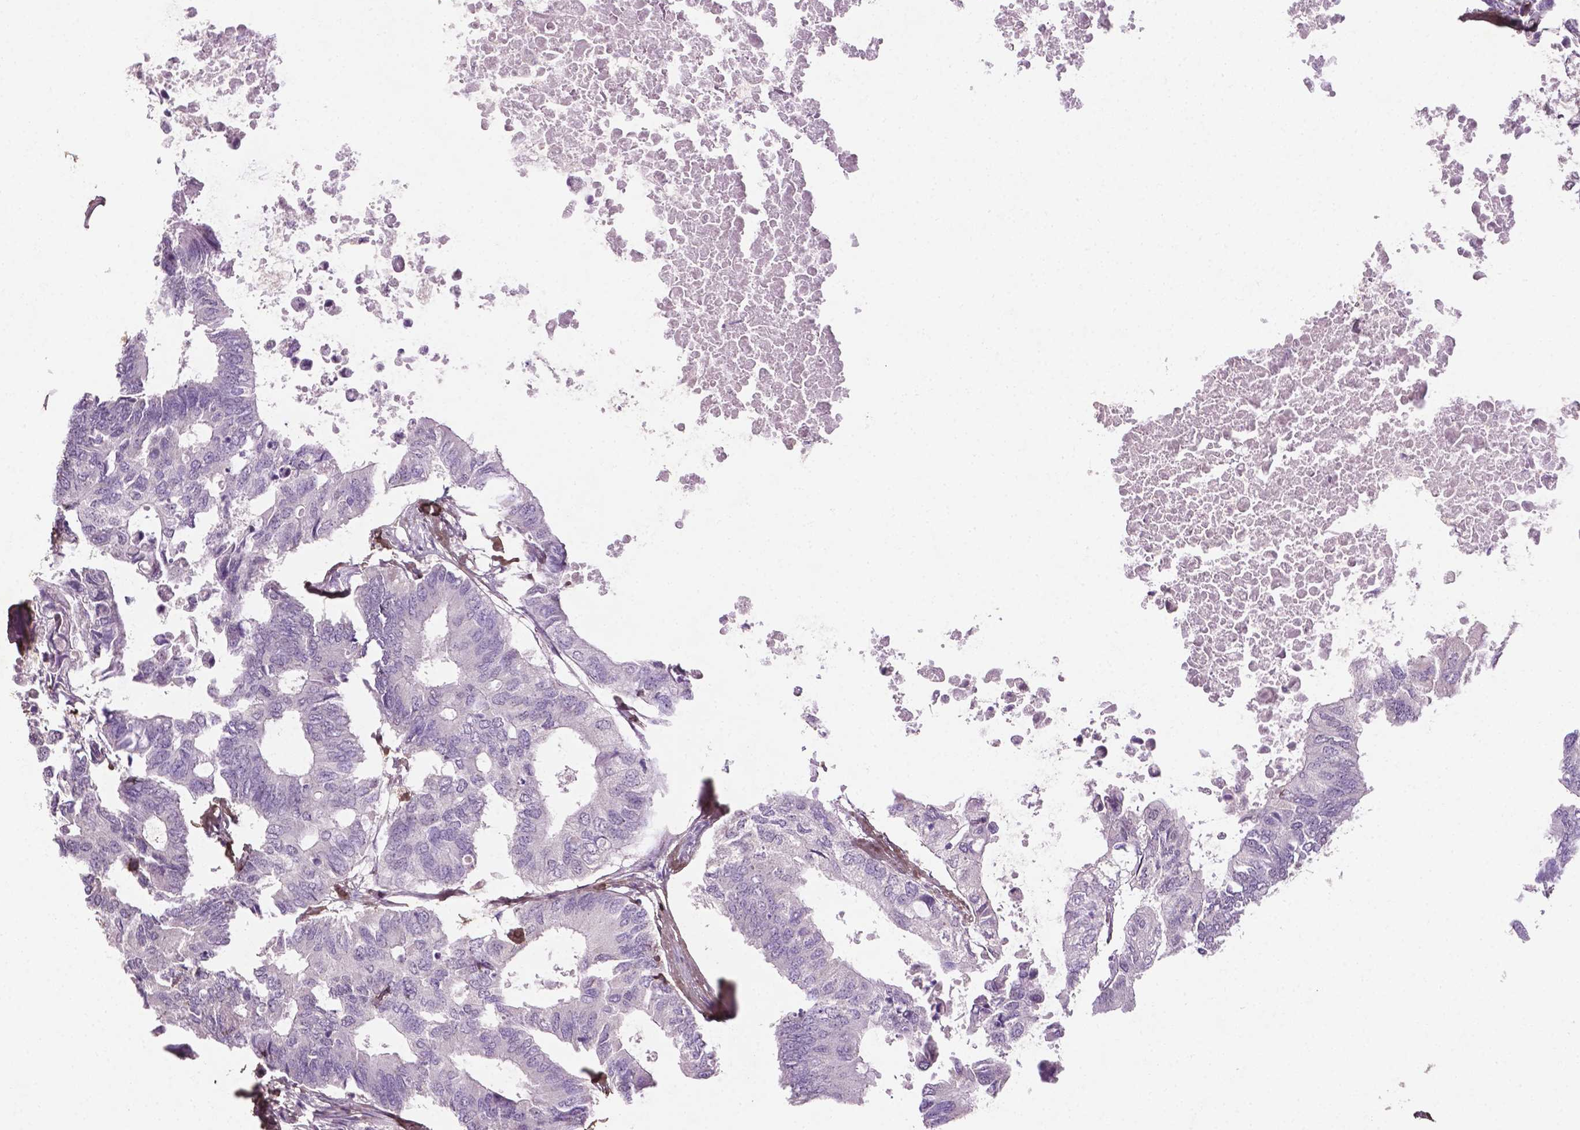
{"staining": {"intensity": "negative", "quantity": "none", "location": "none"}, "tissue": "colorectal cancer", "cell_type": "Tumor cells", "image_type": "cancer", "snomed": [{"axis": "morphology", "description": "Adenocarcinoma, NOS"}, {"axis": "topography", "description": "Colon"}], "caption": "This is a photomicrograph of immunohistochemistry (IHC) staining of colorectal cancer, which shows no expression in tumor cells.", "gene": "DLG2", "patient": {"sex": "male", "age": 71}}